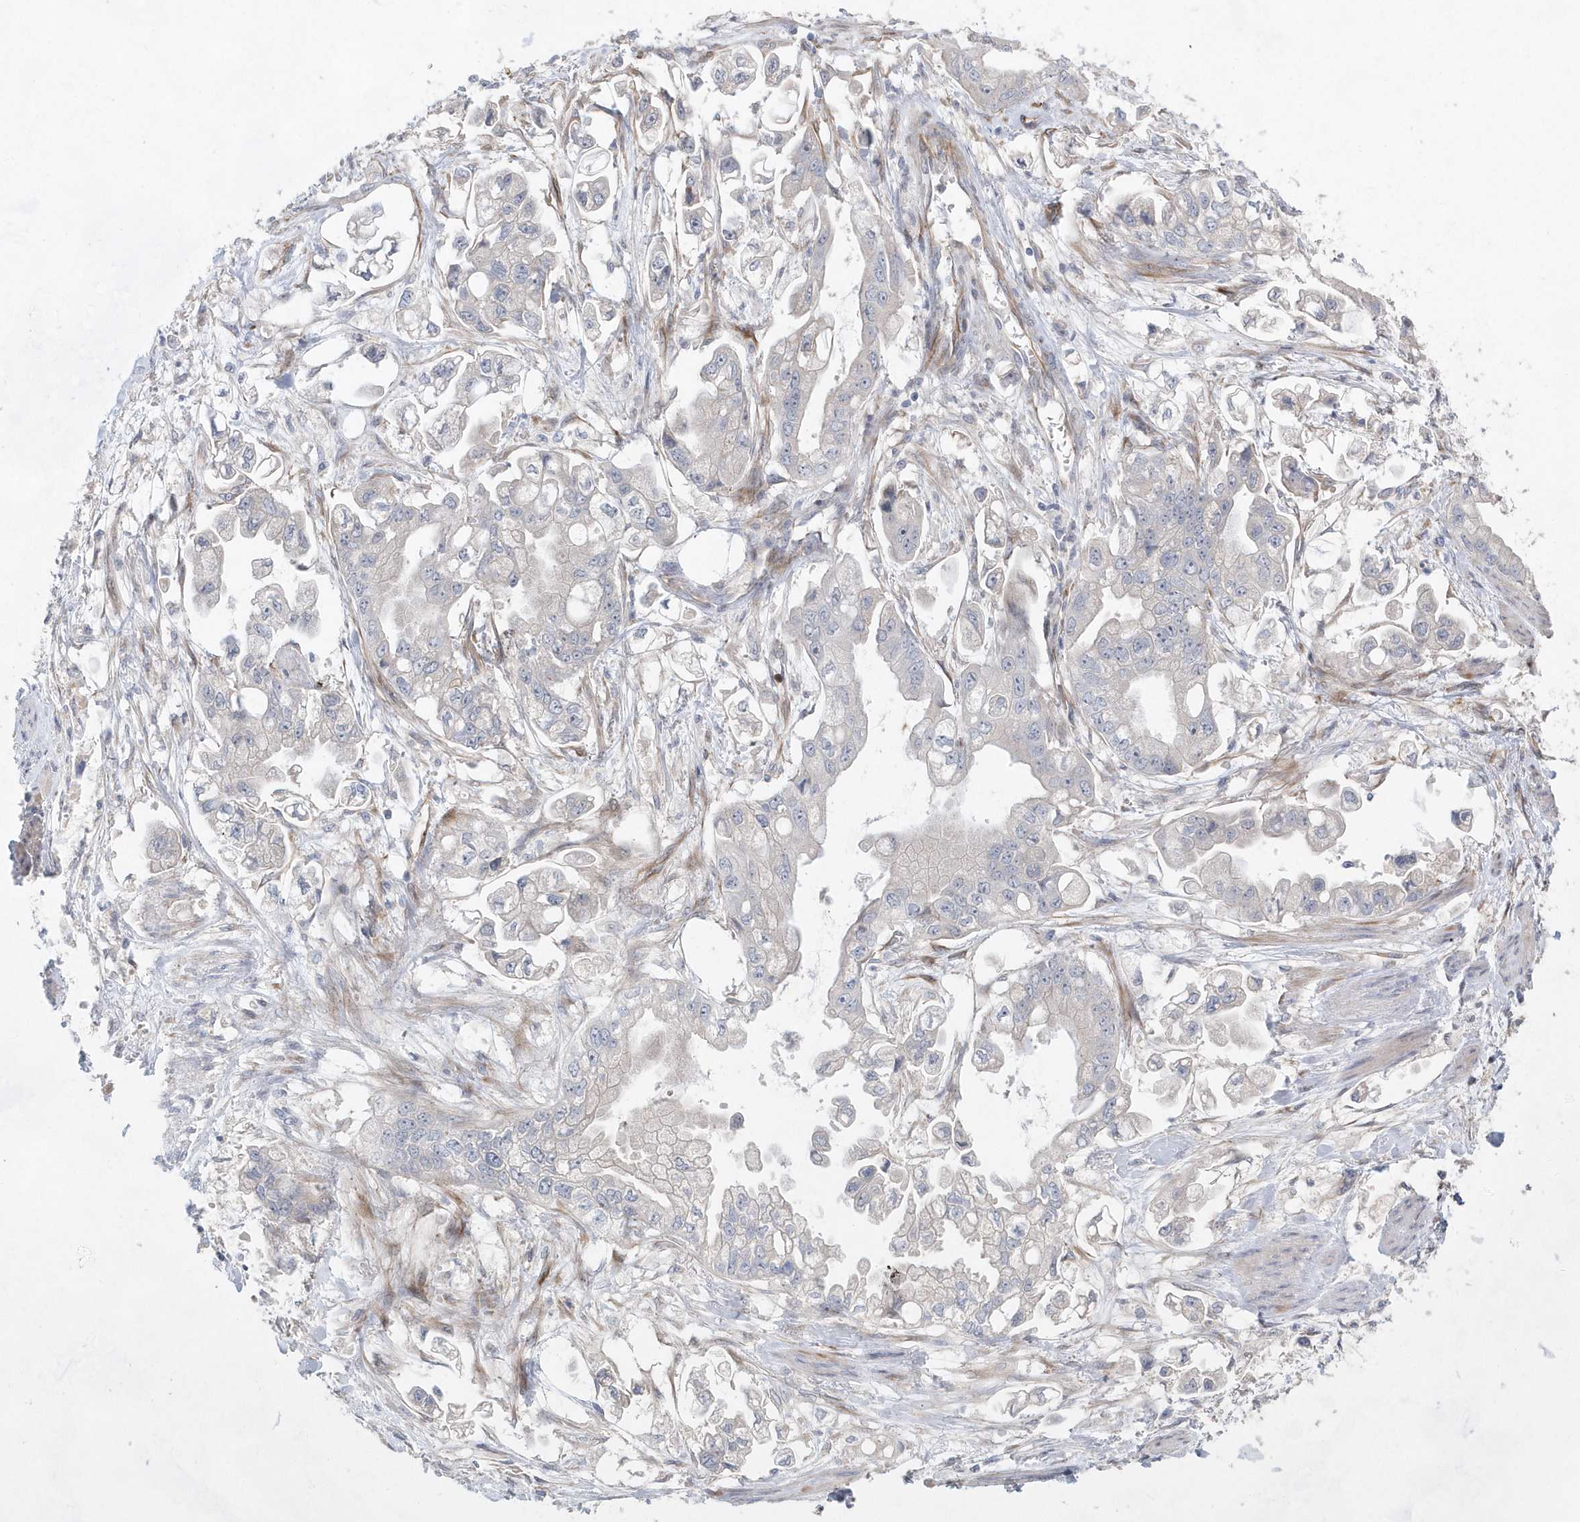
{"staining": {"intensity": "negative", "quantity": "none", "location": "none"}, "tissue": "stomach cancer", "cell_type": "Tumor cells", "image_type": "cancer", "snomed": [{"axis": "morphology", "description": "Adenocarcinoma, NOS"}, {"axis": "topography", "description": "Stomach"}], "caption": "This photomicrograph is of stomach adenocarcinoma stained with immunohistochemistry (IHC) to label a protein in brown with the nuclei are counter-stained blue. There is no staining in tumor cells.", "gene": "TMEM132B", "patient": {"sex": "male", "age": 62}}